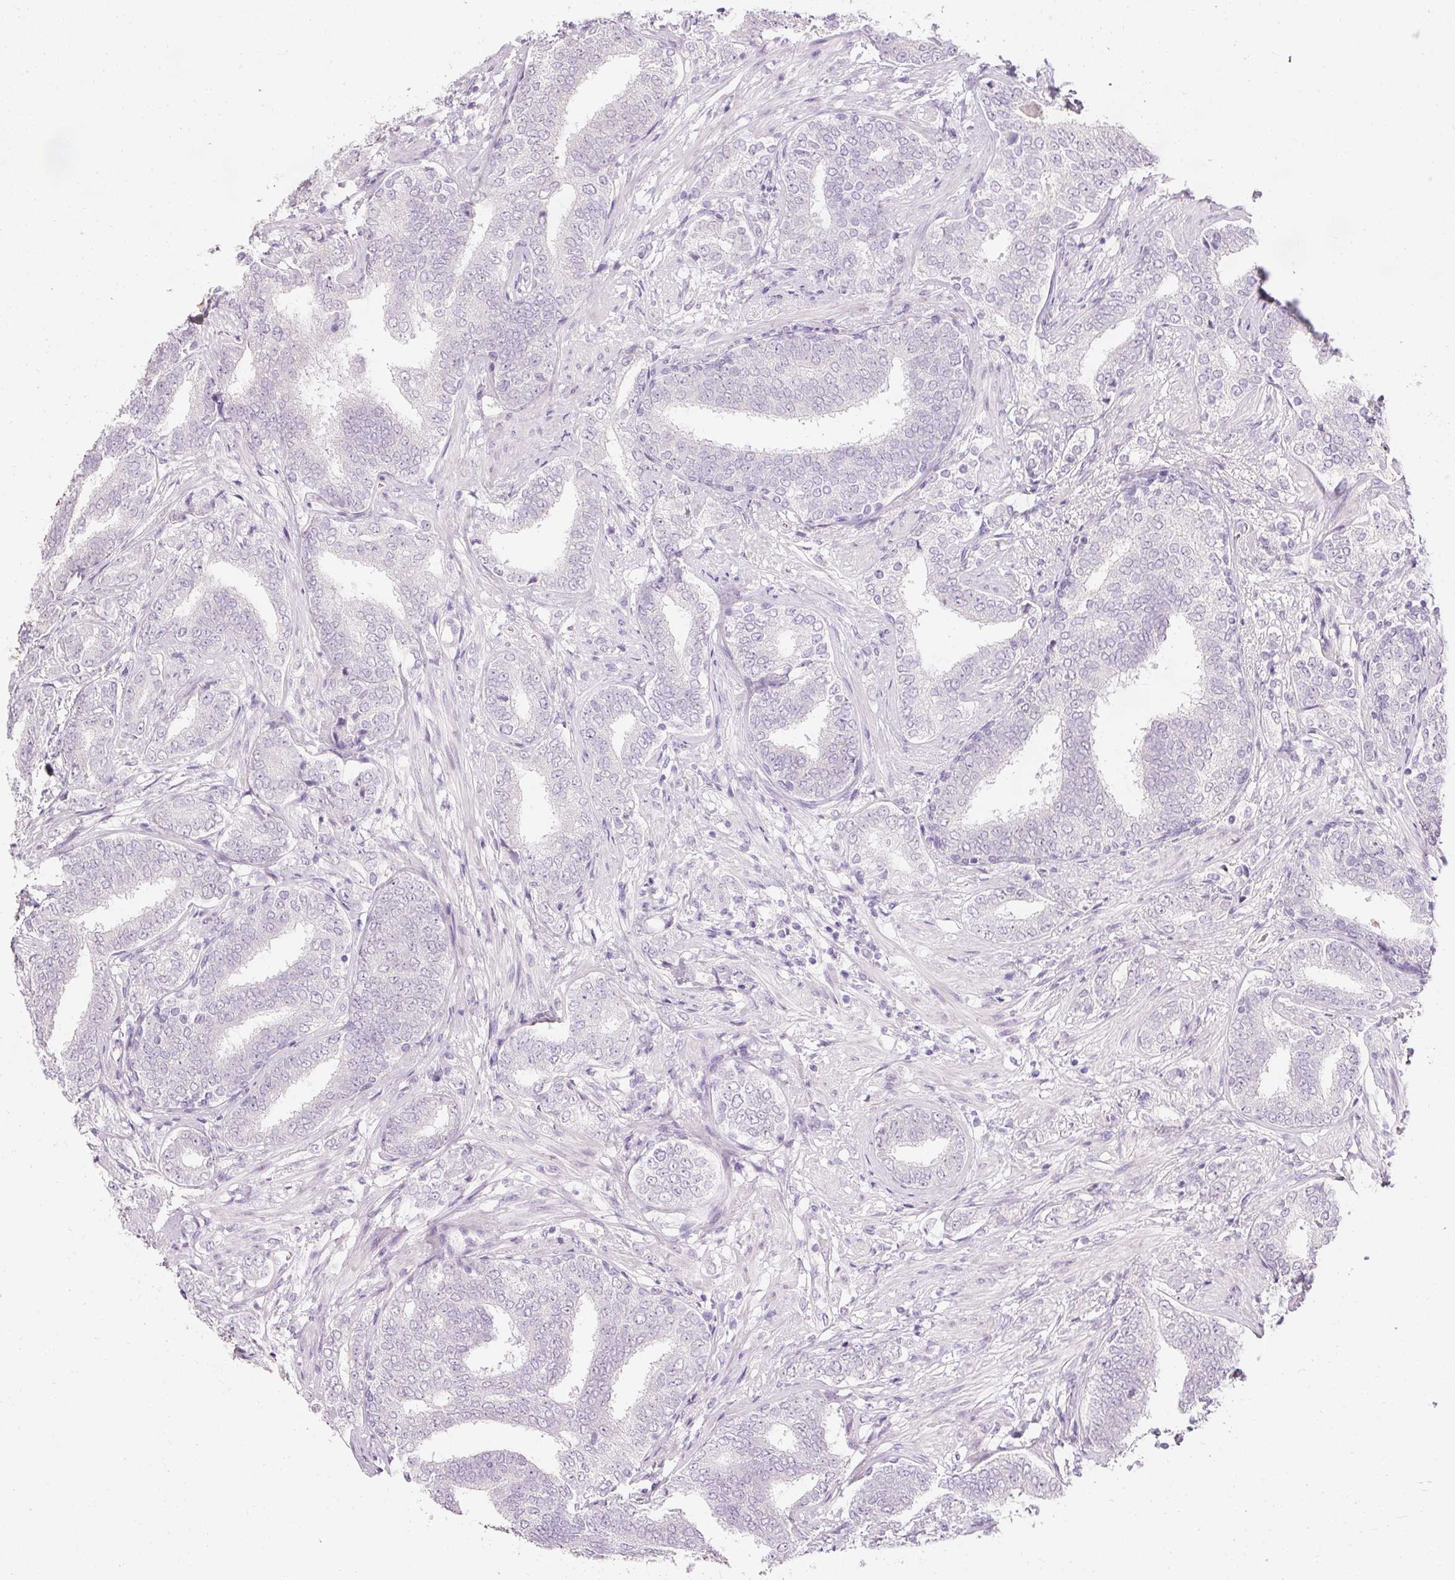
{"staining": {"intensity": "negative", "quantity": "none", "location": "none"}, "tissue": "prostate cancer", "cell_type": "Tumor cells", "image_type": "cancer", "snomed": [{"axis": "morphology", "description": "Adenocarcinoma, High grade"}, {"axis": "topography", "description": "Prostate"}], "caption": "Tumor cells are negative for brown protein staining in adenocarcinoma (high-grade) (prostate).", "gene": "ELAVL3", "patient": {"sex": "male", "age": 72}}